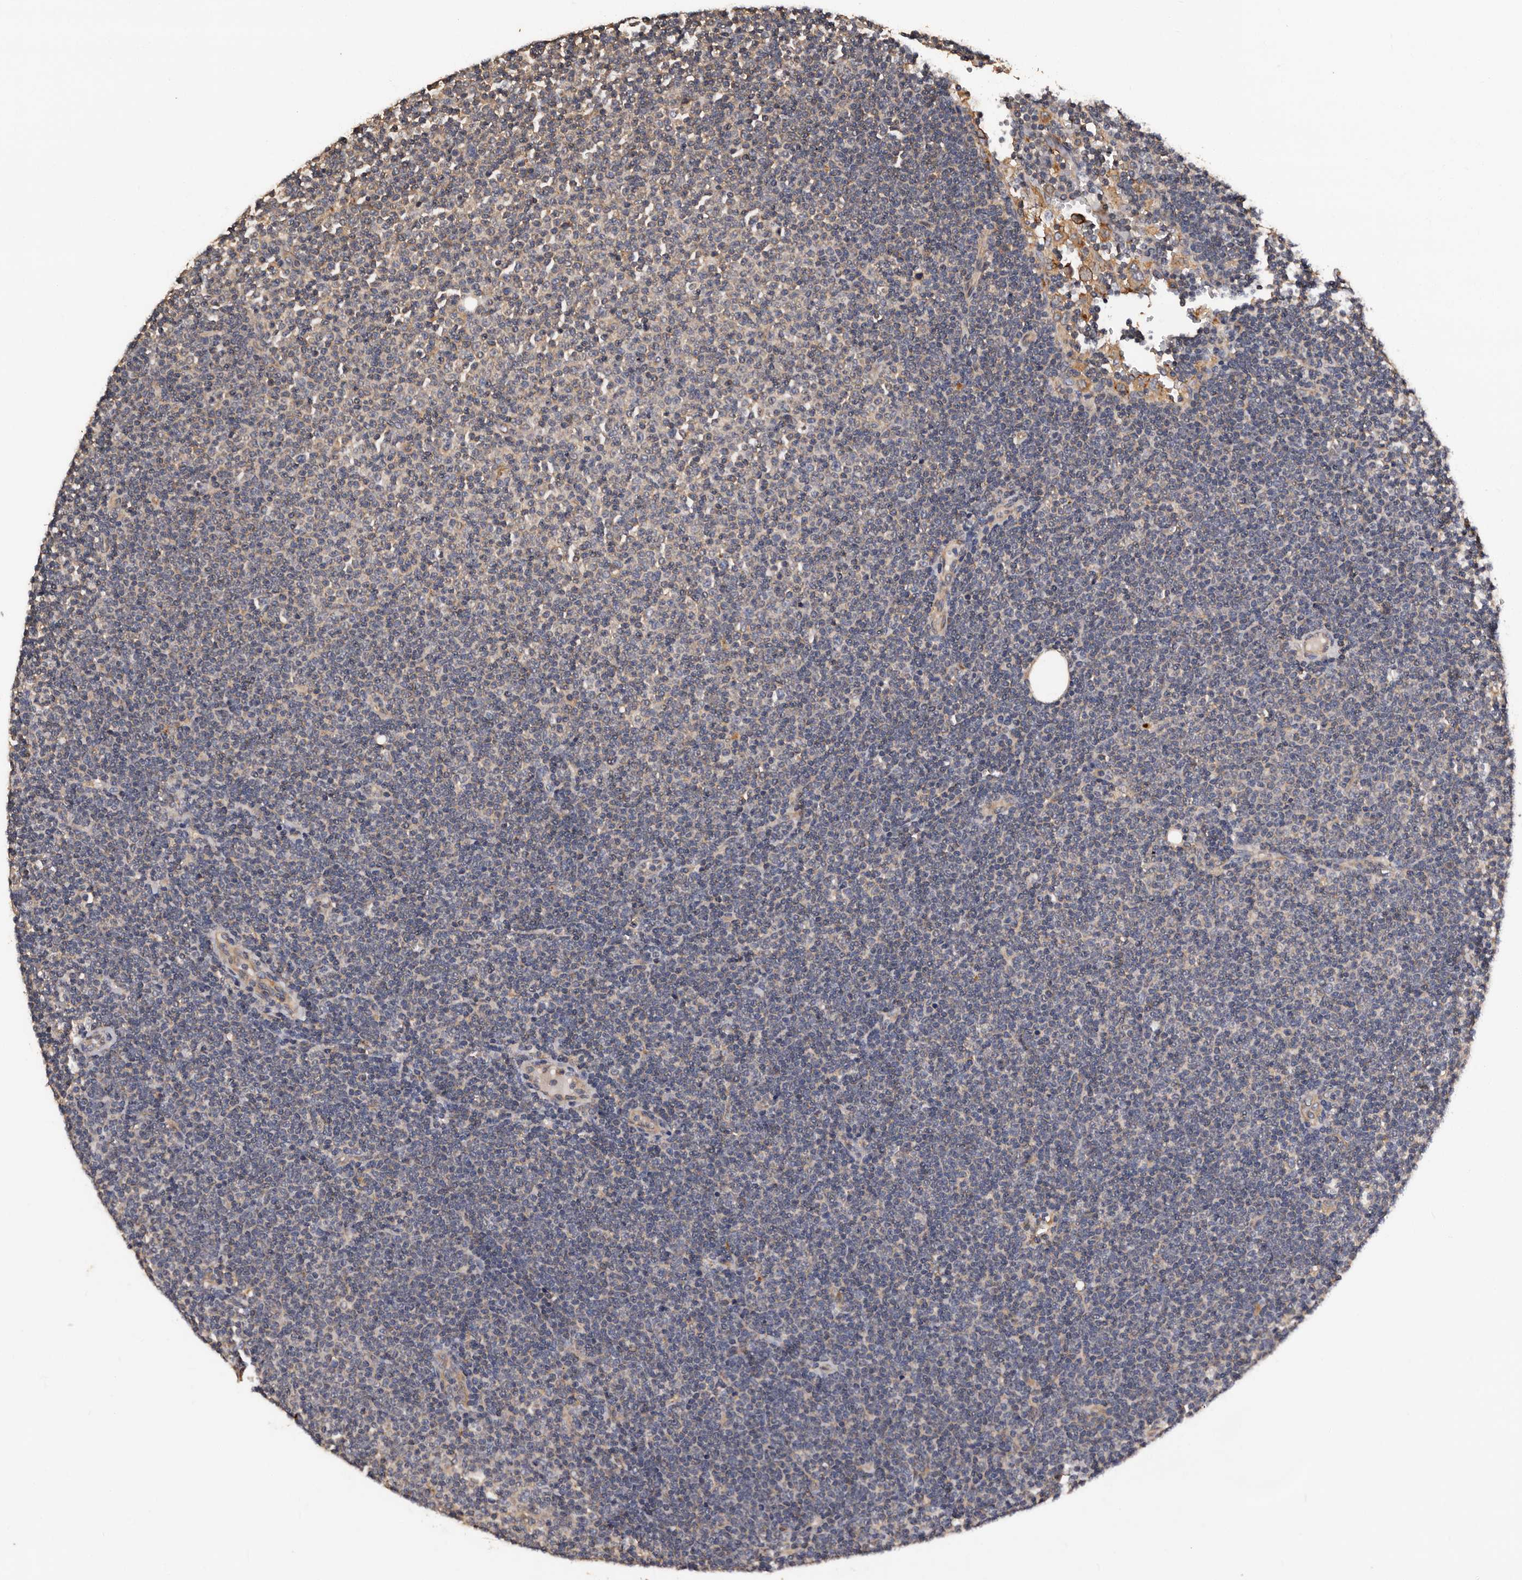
{"staining": {"intensity": "negative", "quantity": "none", "location": "none"}, "tissue": "lymphoma", "cell_type": "Tumor cells", "image_type": "cancer", "snomed": [{"axis": "morphology", "description": "Malignant lymphoma, non-Hodgkin's type, Low grade"}, {"axis": "topography", "description": "Lymph node"}], "caption": "Protein analysis of lymphoma demonstrates no significant positivity in tumor cells.", "gene": "ADCK5", "patient": {"sex": "female", "age": 53}}